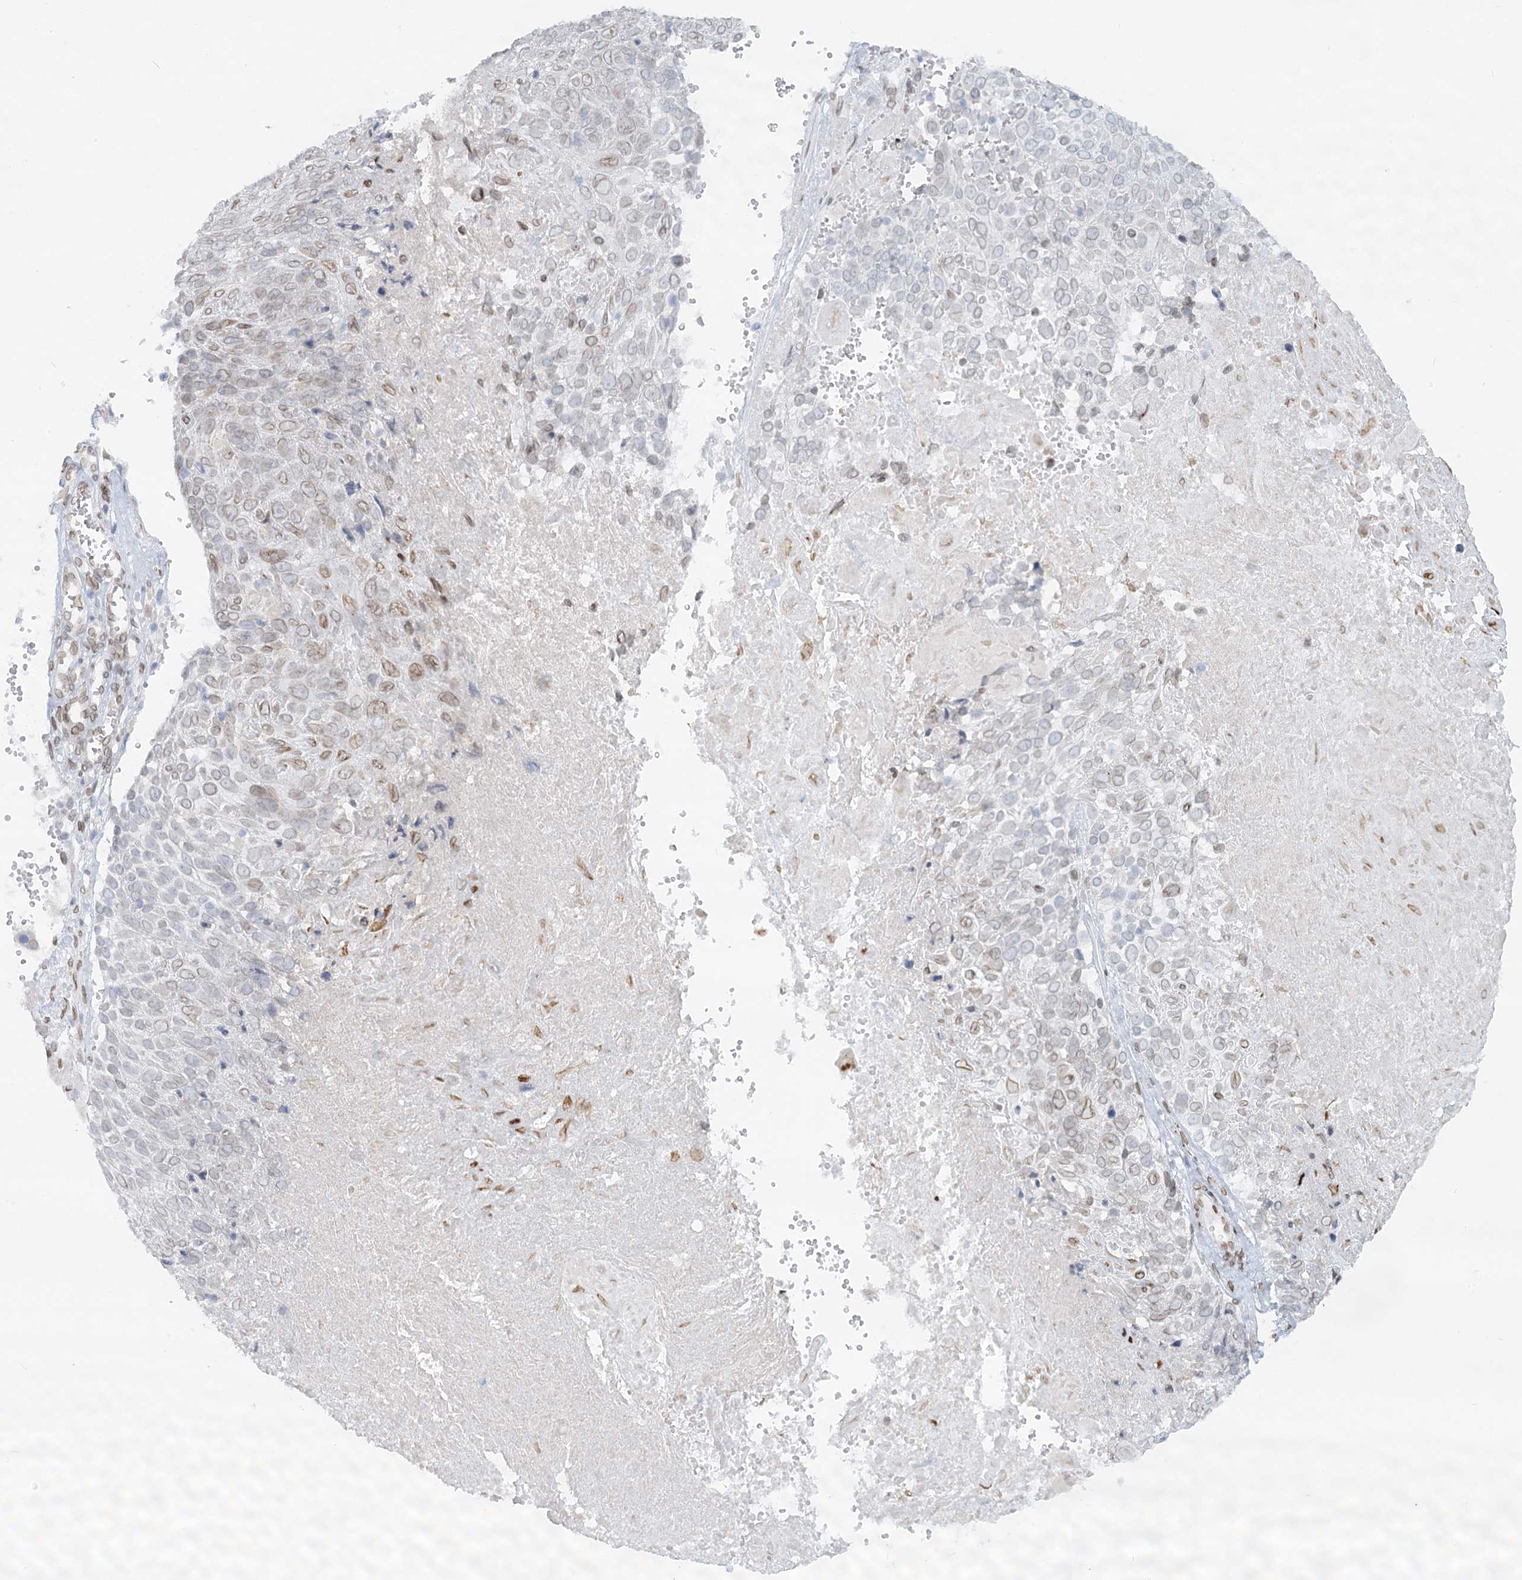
{"staining": {"intensity": "moderate", "quantity": "25%-75%", "location": "cytoplasmic/membranous,nuclear"}, "tissue": "cervical cancer", "cell_type": "Tumor cells", "image_type": "cancer", "snomed": [{"axis": "morphology", "description": "Squamous cell carcinoma, NOS"}, {"axis": "topography", "description": "Cervix"}], "caption": "Immunohistochemistry (IHC) of cervical cancer (squamous cell carcinoma) reveals medium levels of moderate cytoplasmic/membranous and nuclear positivity in about 25%-75% of tumor cells.", "gene": "VWA5A", "patient": {"sex": "female", "age": 74}}